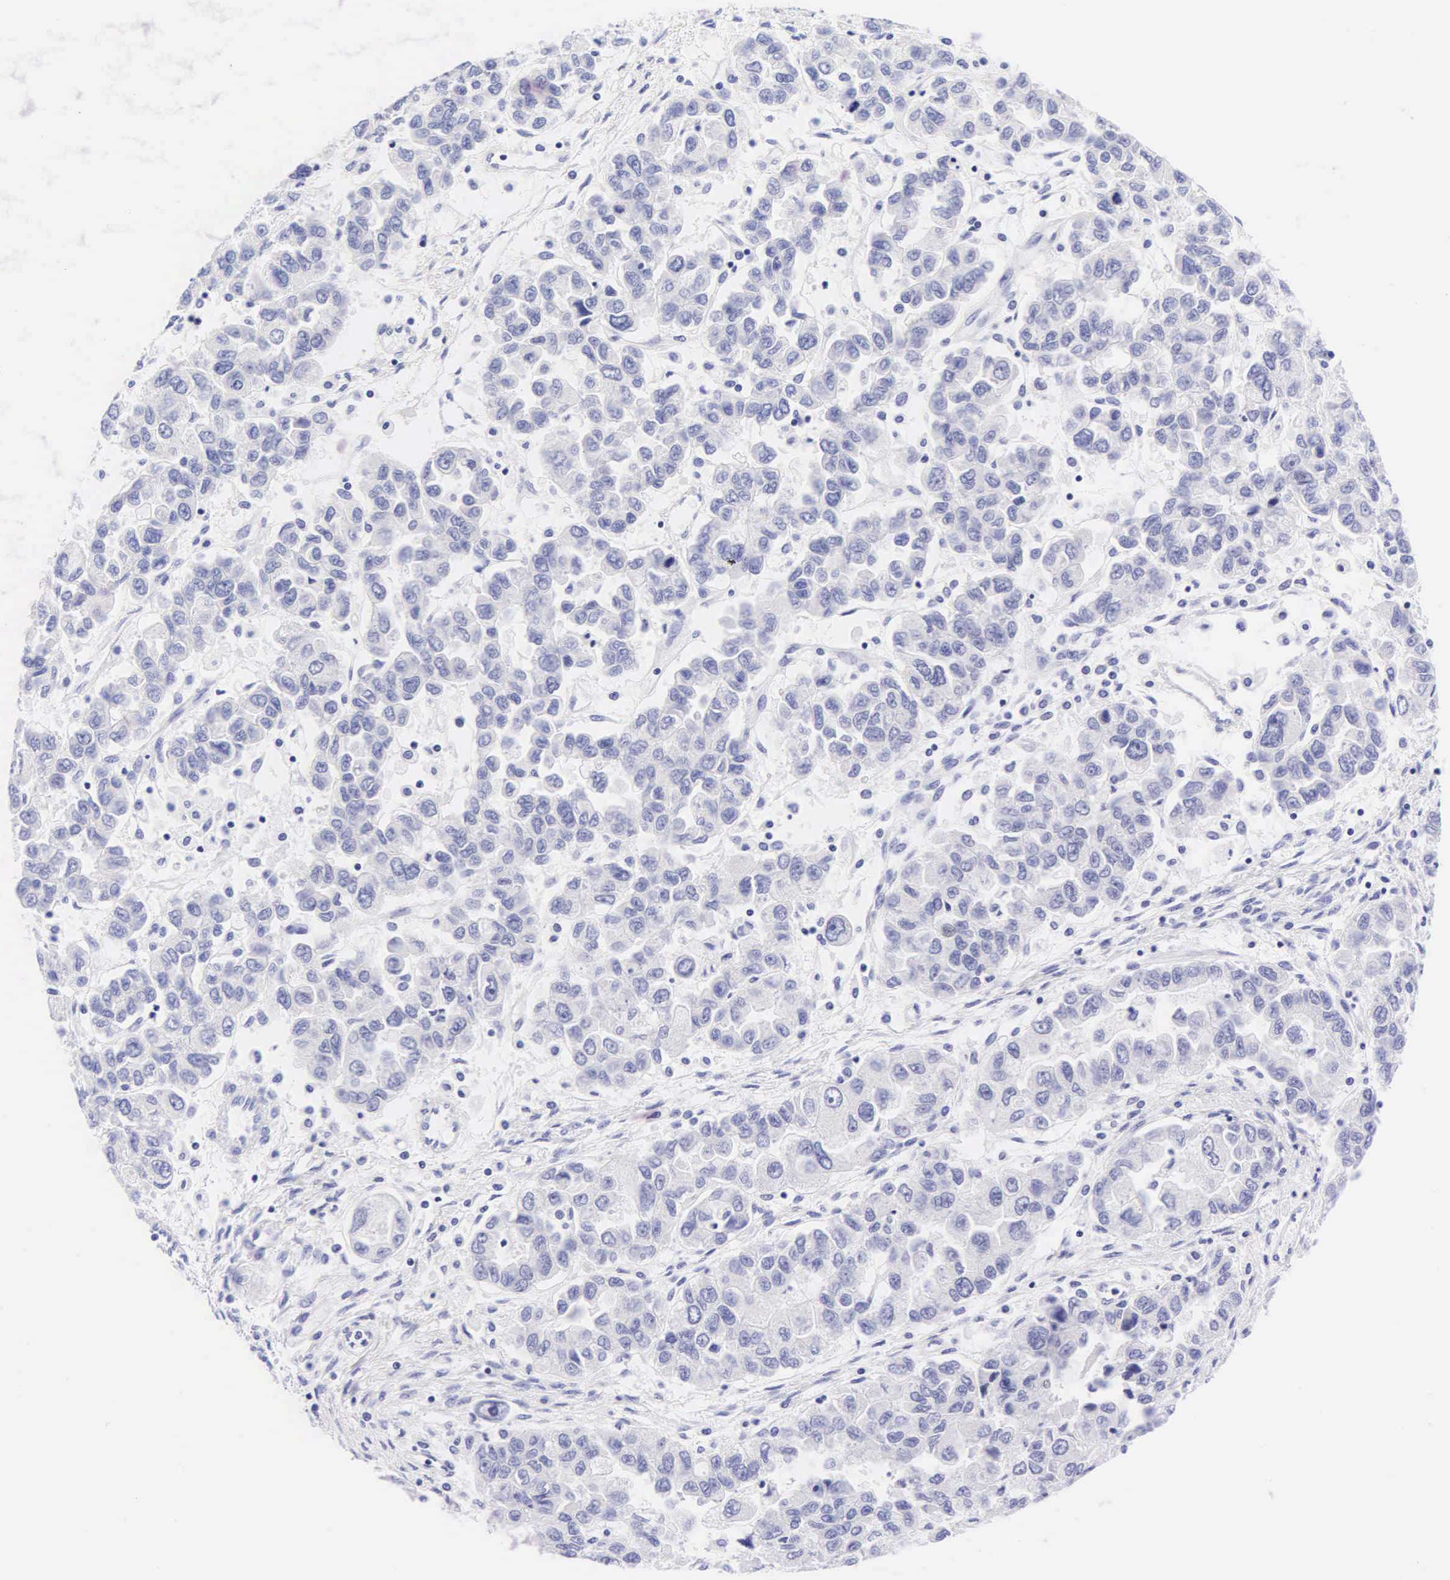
{"staining": {"intensity": "negative", "quantity": "none", "location": "none"}, "tissue": "ovarian cancer", "cell_type": "Tumor cells", "image_type": "cancer", "snomed": [{"axis": "morphology", "description": "Cystadenocarcinoma, serous, NOS"}, {"axis": "topography", "description": "Ovary"}], "caption": "There is no significant staining in tumor cells of ovarian cancer (serous cystadenocarcinoma).", "gene": "KRT20", "patient": {"sex": "female", "age": 84}}